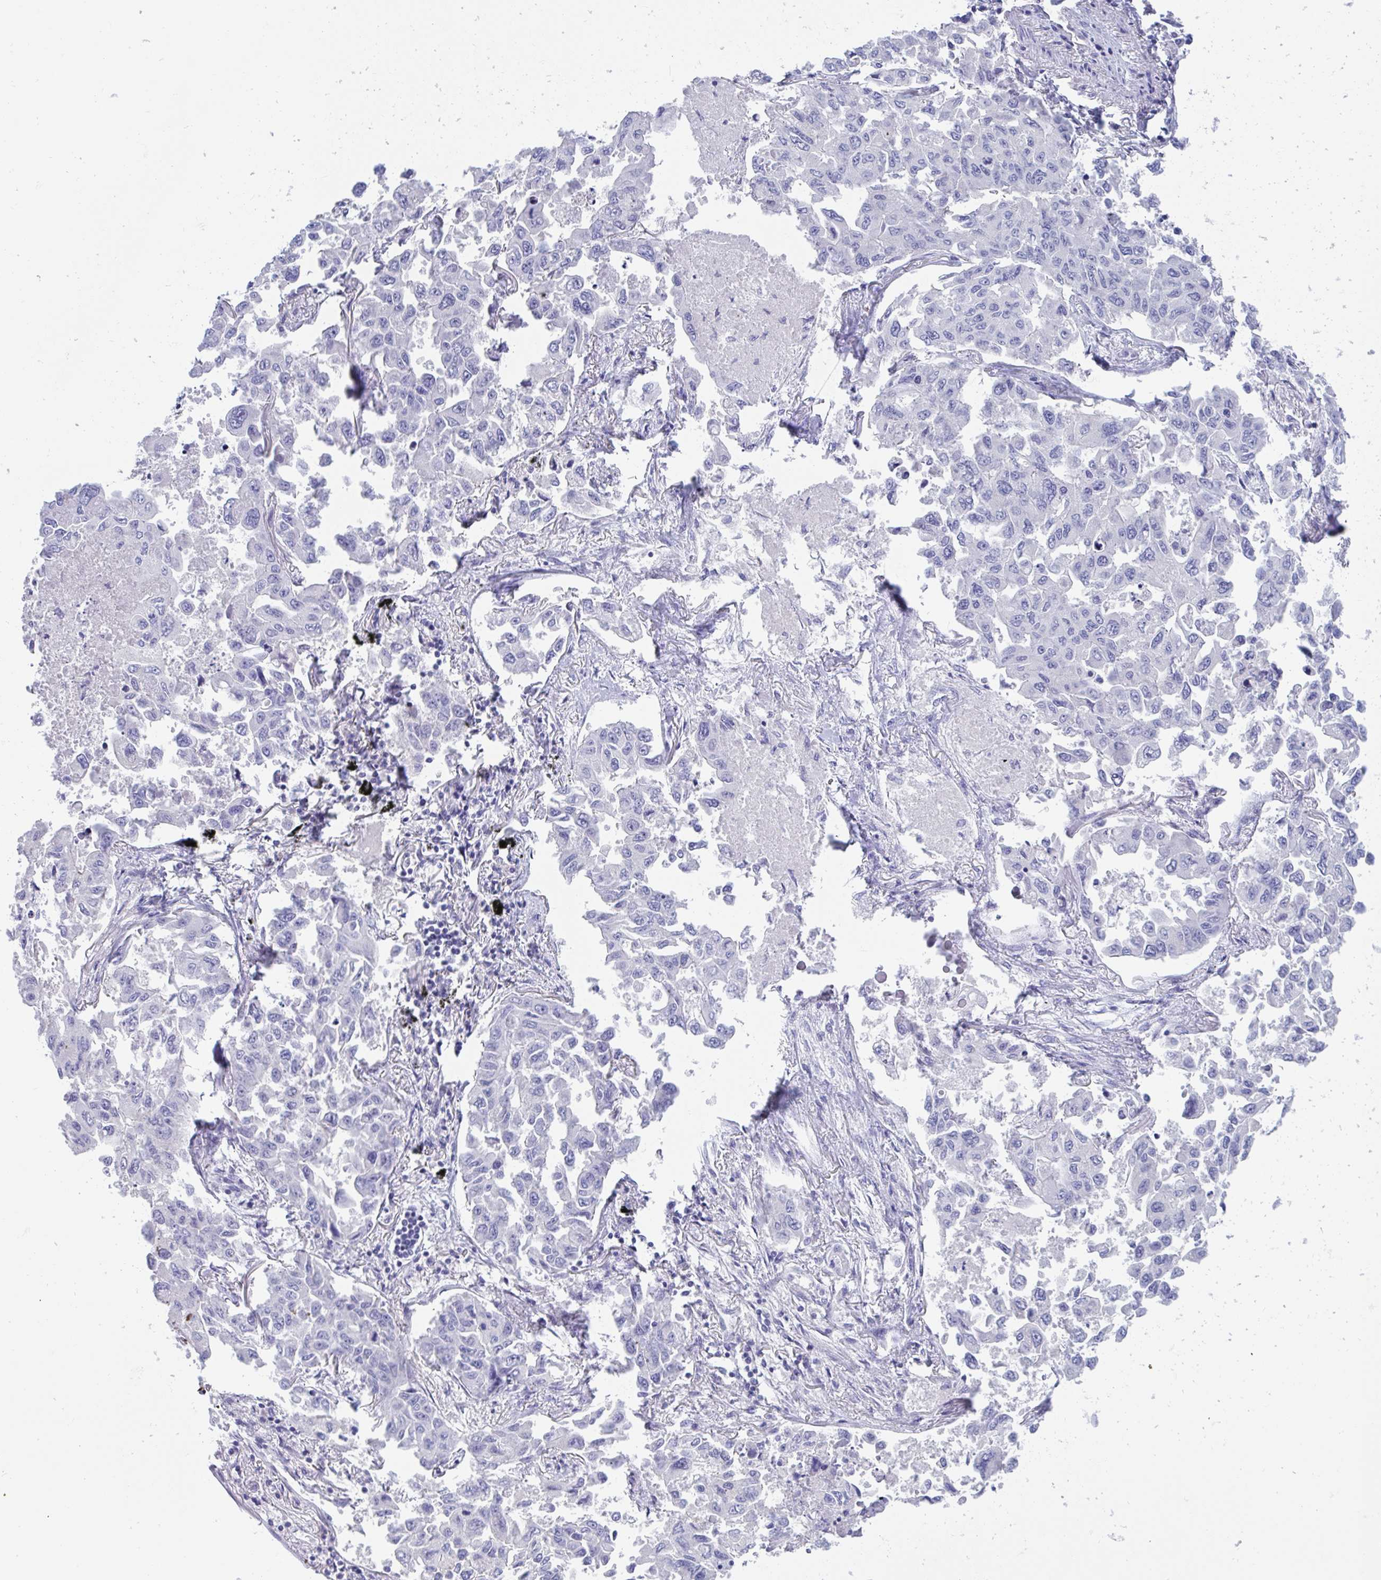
{"staining": {"intensity": "negative", "quantity": "none", "location": "none"}, "tissue": "lung cancer", "cell_type": "Tumor cells", "image_type": "cancer", "snomed": [{"axis": "morphology", "description": "Adenocarcinoma, NOS"}, {"axis": "topography", "description": "Lung"}], "caption": "A high-resolution micrograph shows IHC staining of lung cancer, which exhibits no significant positivity in tumor cells.", "gene": "TTC30B", "patient": {"sex": "male", "age": 64}}